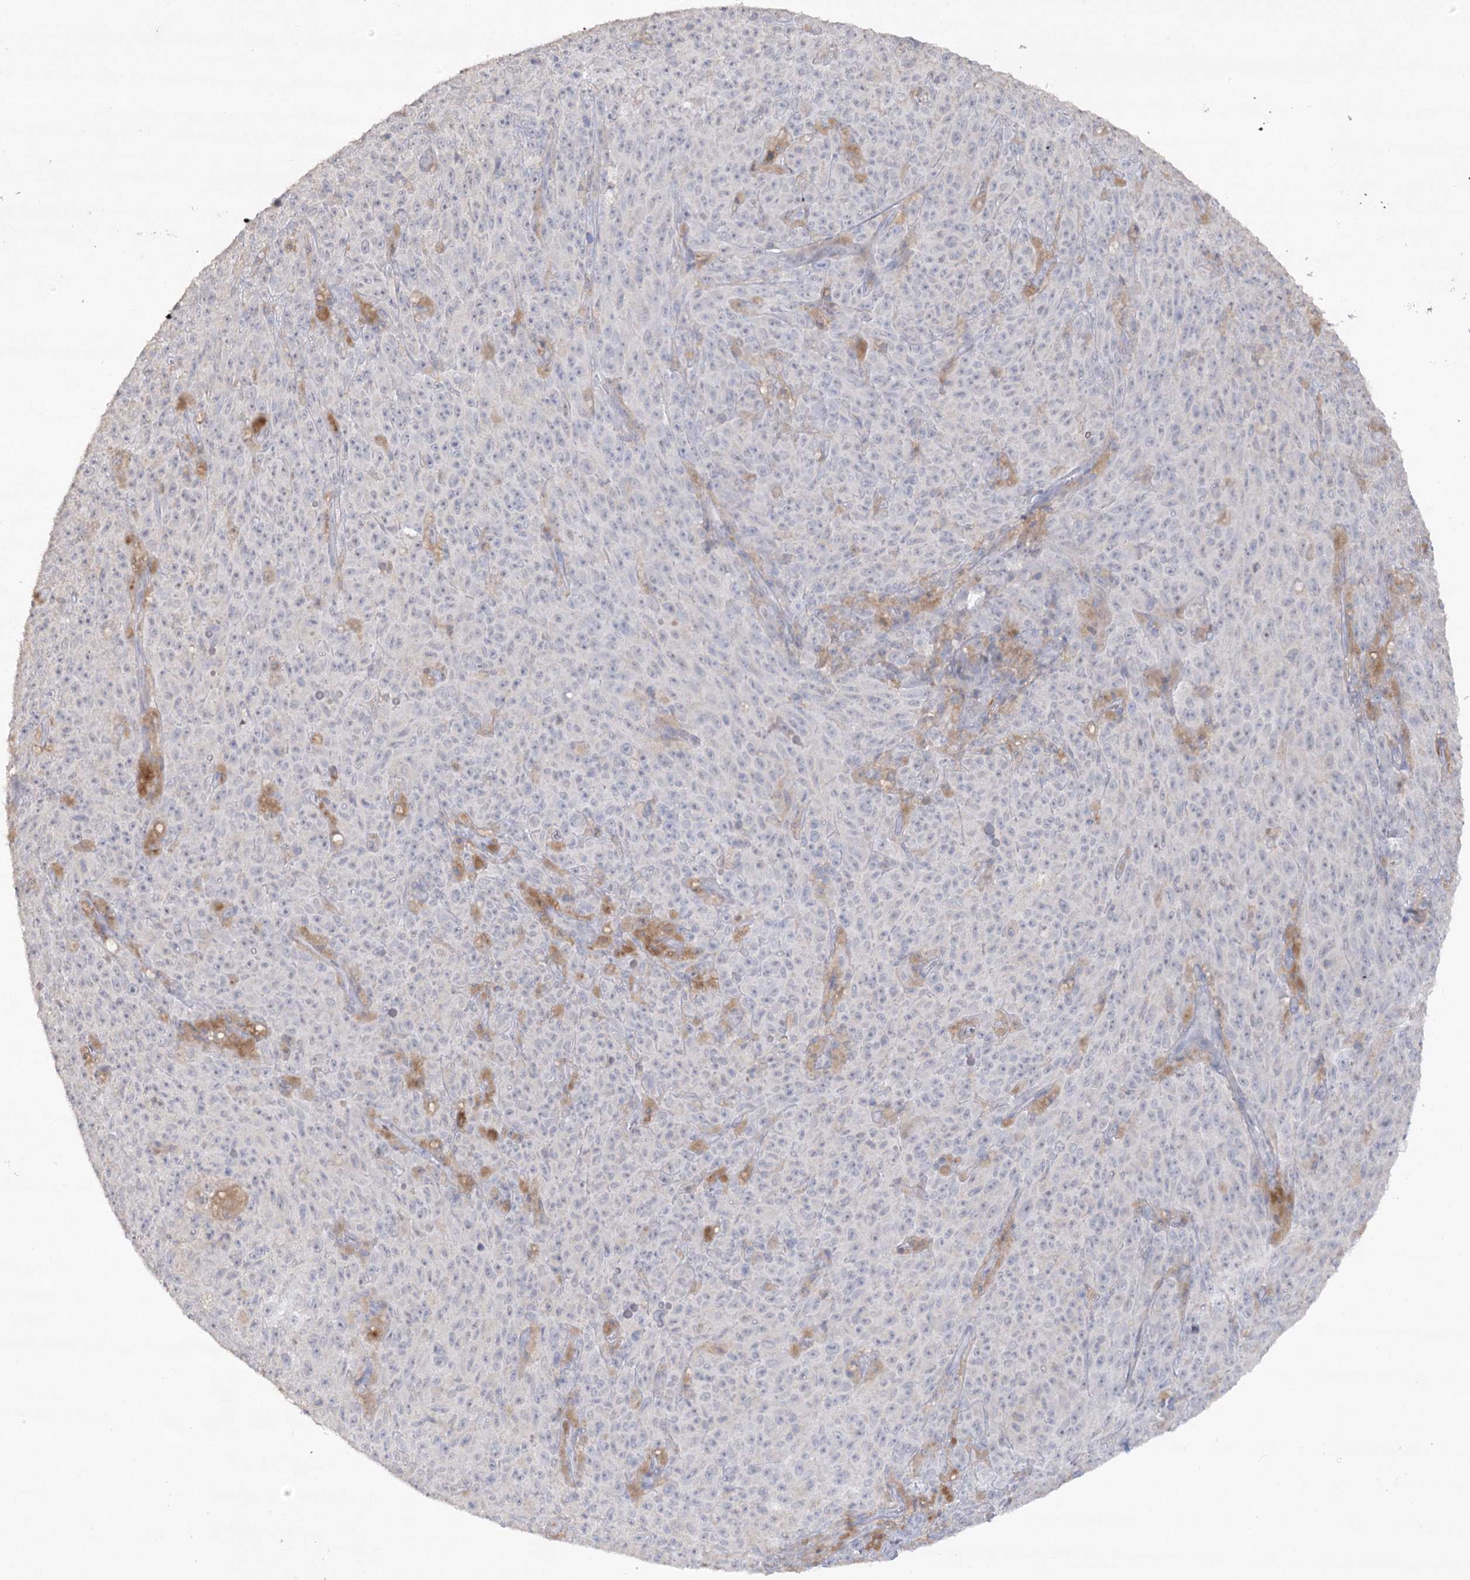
{"staining": {"intensity": "negative", "quantity": "none", "location": "none"}, "tissue": "melanoma", "cell_type": "Tumor cells", "image_type": "cancer", "snomed": [{"axis": "morphology", "description": "Malignant melanoma, NOS"}, {"axis": "topography", "description": "Skin"}], "caption": "Malignant melanoma stained for a protein using immunohistochemistry exhibits no expression tumor cells.", "gene": "TRAF3IP1", "patient": {"sex": "female", "age": 82}}